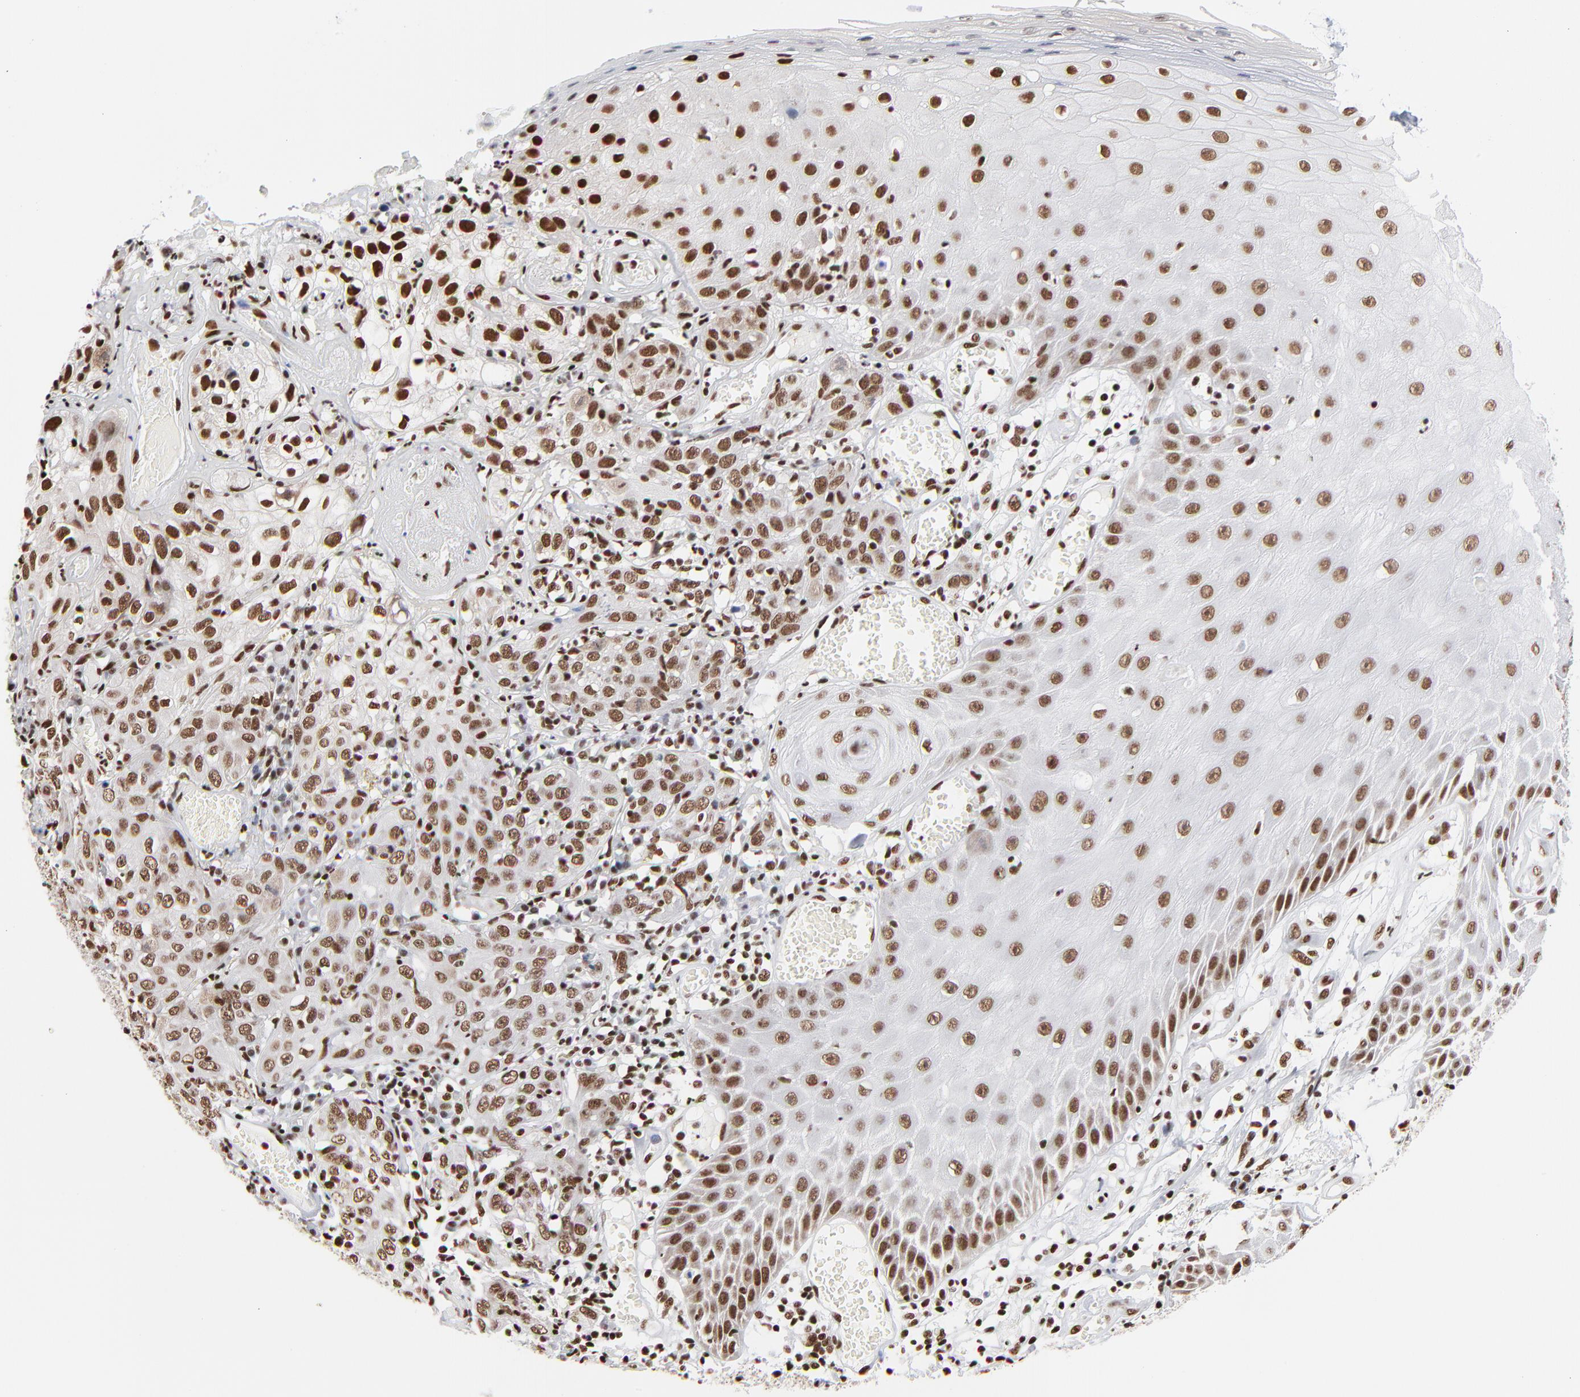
{"staining": {"intensity": "strong", "quantity": ">75%", "location": "nuclear"}, "tissue": "skin cancer", "cell_type": "Tumor cells", "image_type": "cancer", "snomed": [{"axis": "morphology", "description": "Squamous cell carcinoma, NOS"}, {"axis": "topography", "description": "Skin"}], "caption": "About >75% of tumor cells in human squamous cell carcinoma (skin) display strong nuclear protein staining as visualized by brown immunohistochemical staining.", "gene": "CREB1", "patient": {"sex": "male", "age": 65}}